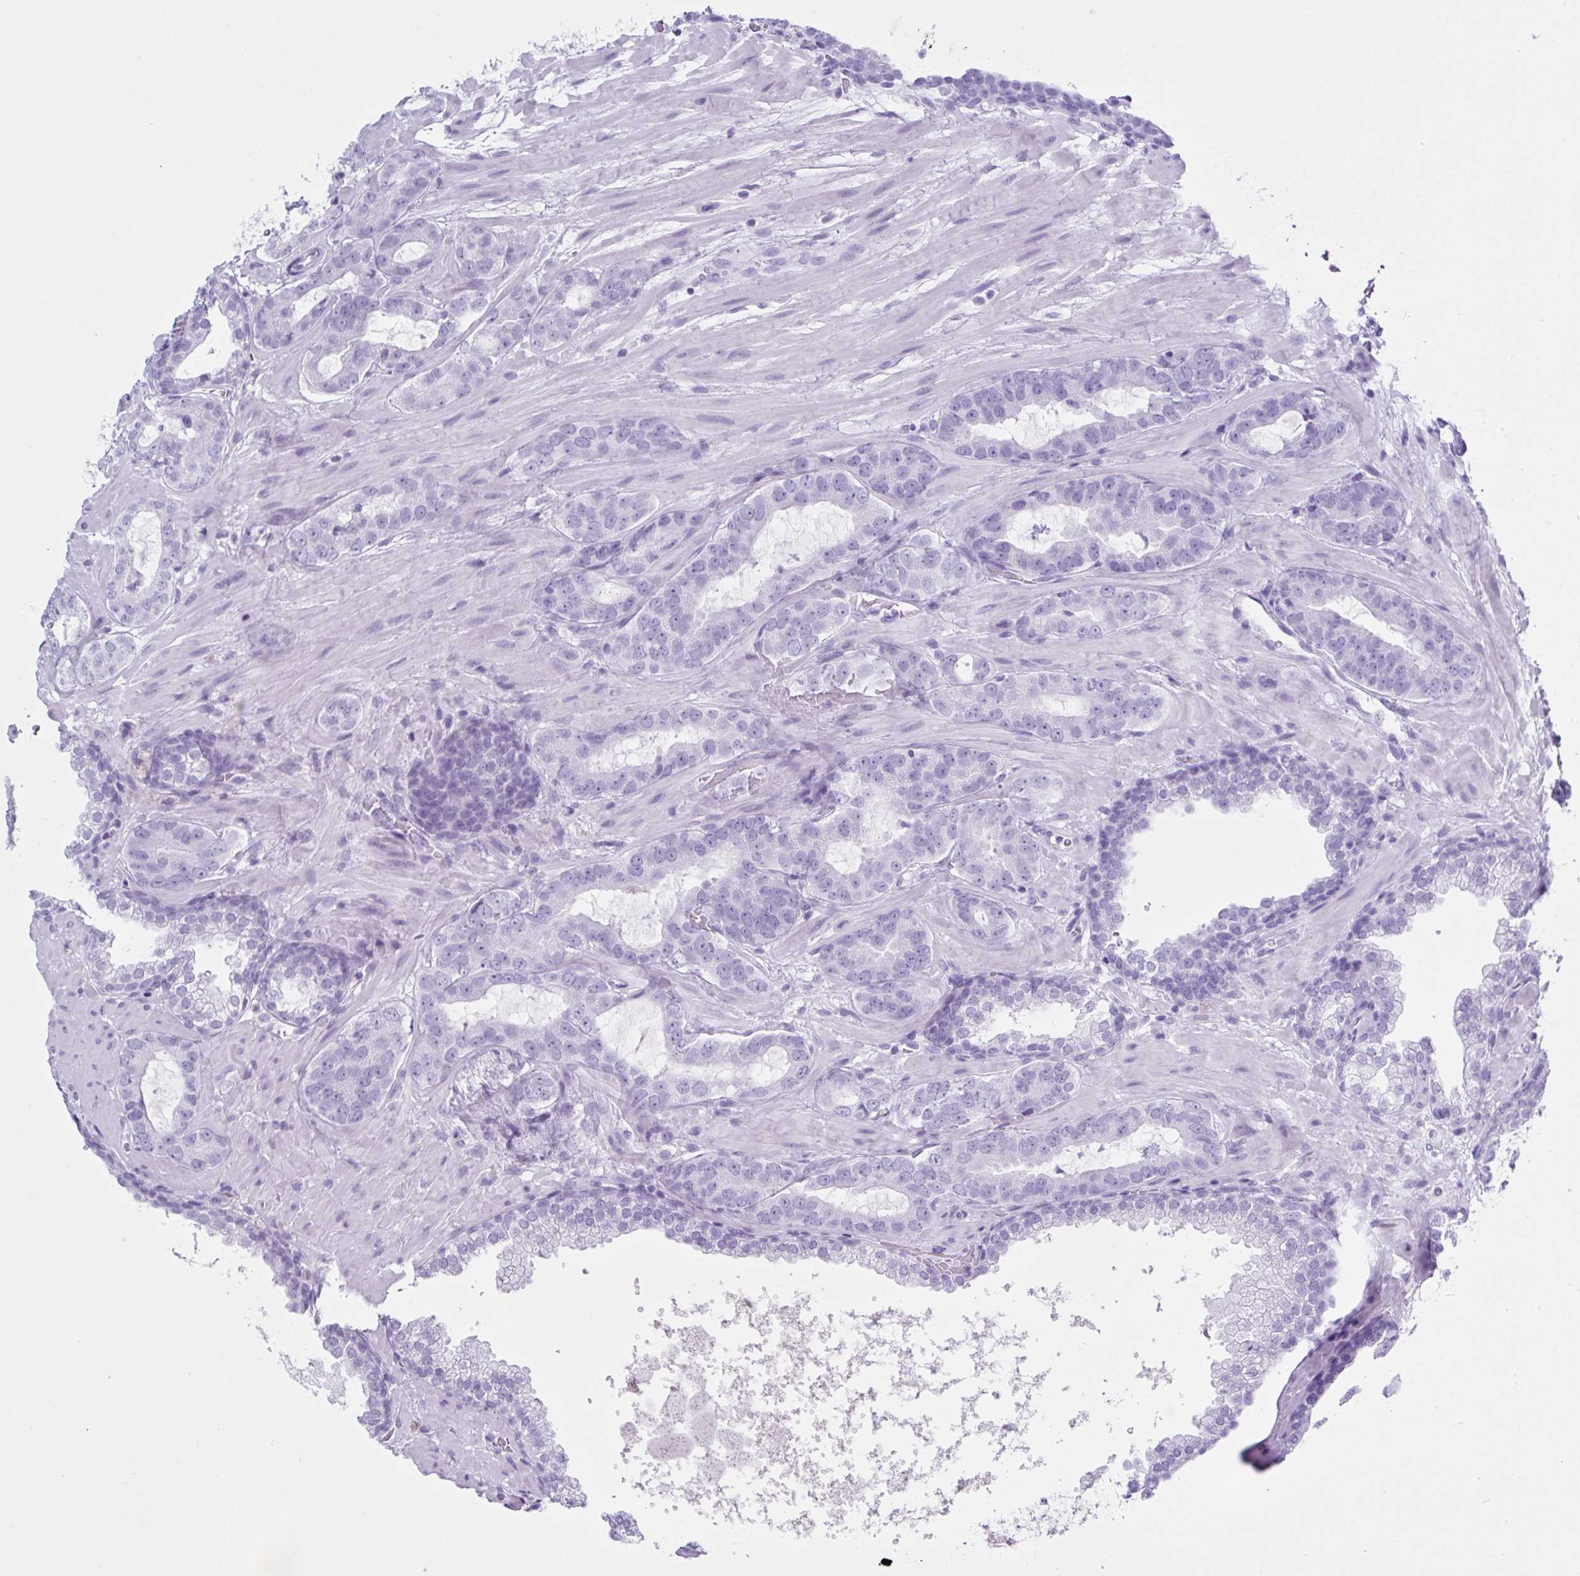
{"staining": {"intensity": "negative", "quantity": "none", "location": "none"}, "tissue": "prostate cancer", "cell_type": "Tumor cells", "image_type": "cancer", "snomed": [{"axis": "morphology", "description": "Adenocarcinoma, Low grade"}, {"axis": "topography", "description": "Prostate"}], "caption": "IHC of human adenocarcinoma (low-grade) (prostate) displays no positivity in tumor cells.", "gene": "LGALS4", "patient": {"sex": "male", "age": 62}}